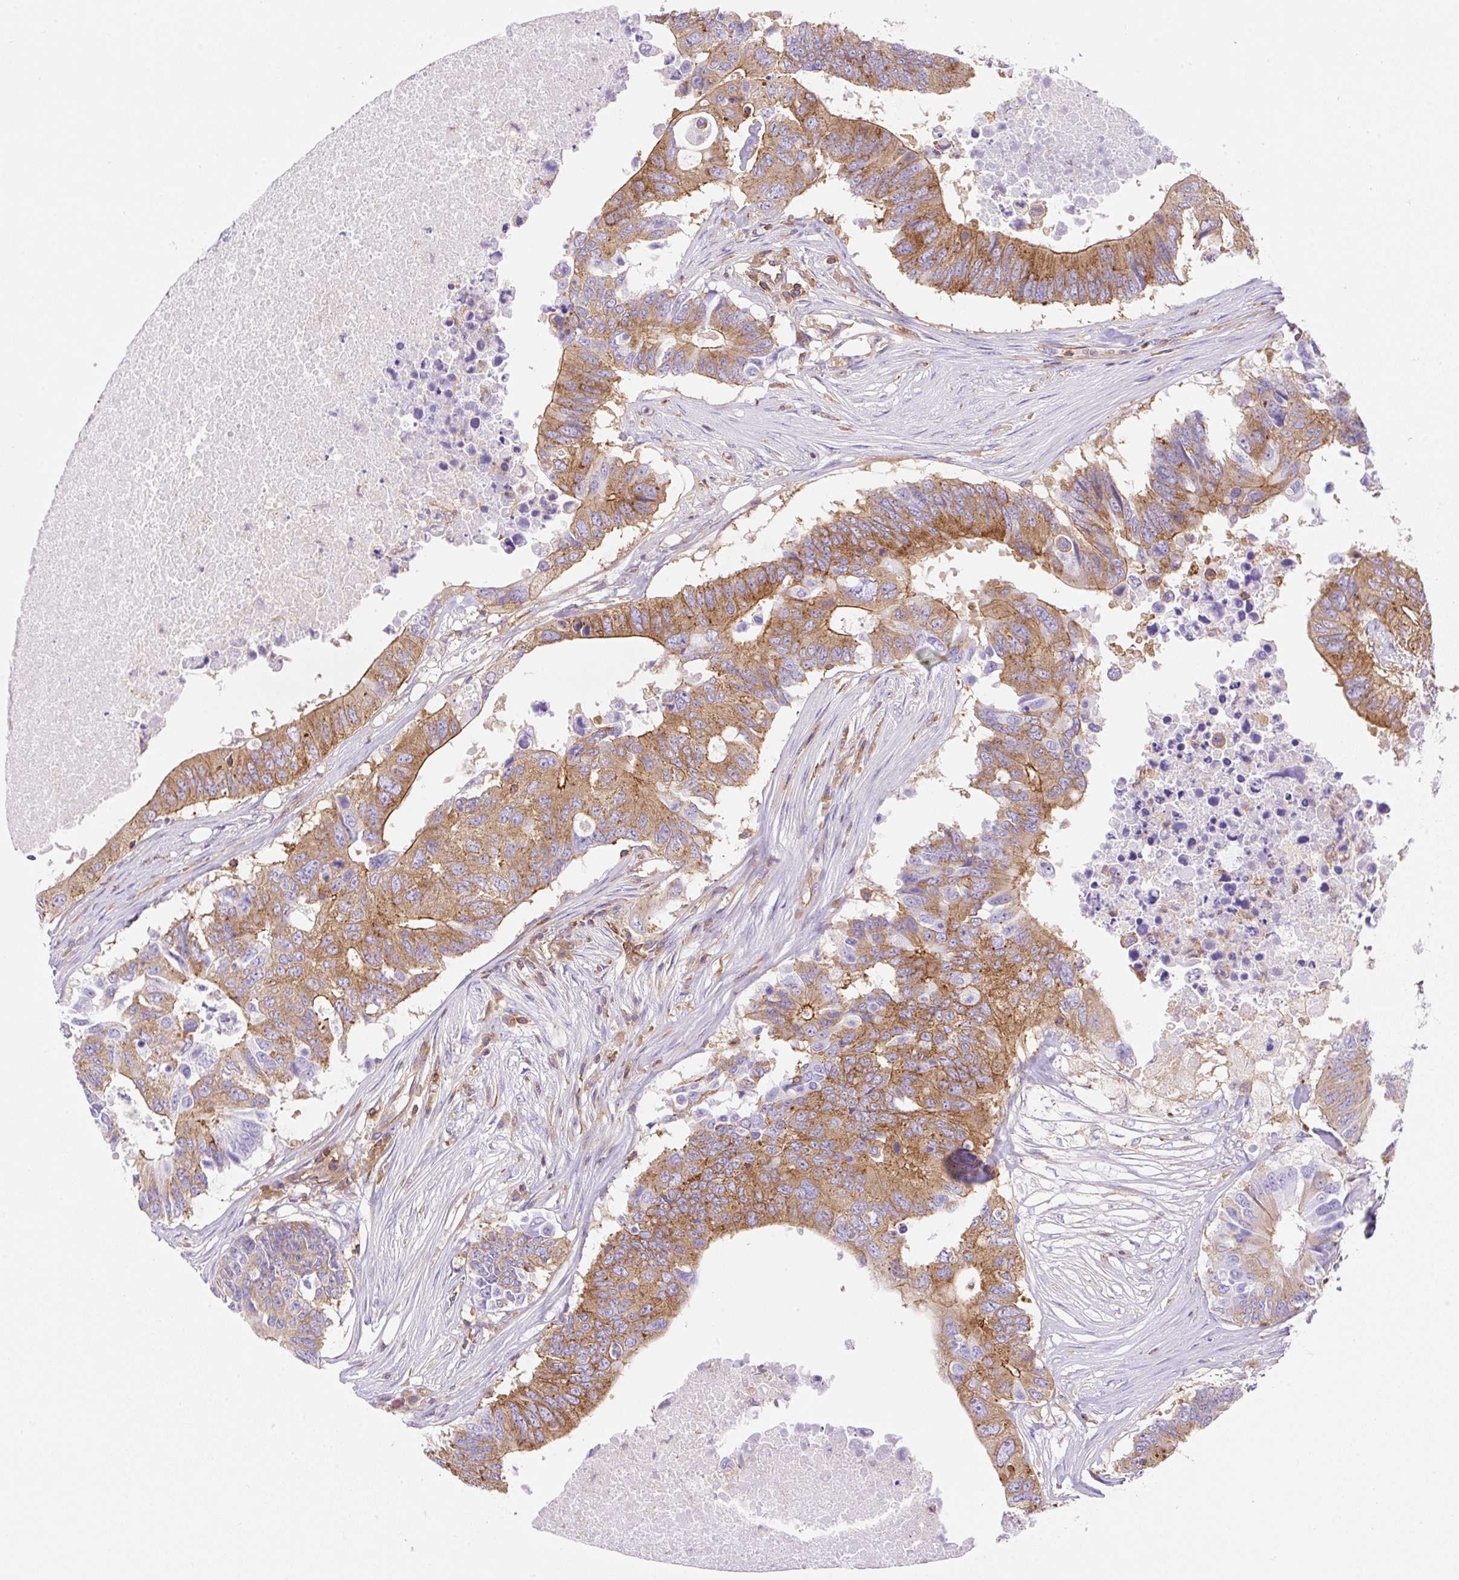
{"staining": {"intensity": "moderate", "quantity": ">75%", "location": "cytoplasmic/membranous"}, "tissue": "colorectal cancer", "cell_type": "Tumor cells", "image_type": "cancer", "snomed": [{"axis": "morphology", "description": "Adenocarcinoma, NOS"}, {"axis": "topography", "description": "Colon"}], "caption": "Immunohistochemistry (DAB (3,3'-diaminobenzidine)) staining of human colorectal adenocarcinoma shows moderate cytoplasmic/membranous protein positivity in about >75% of tumor cells.", "gene": "DNM2", "patient": {"sex": "male", "age": 71}}